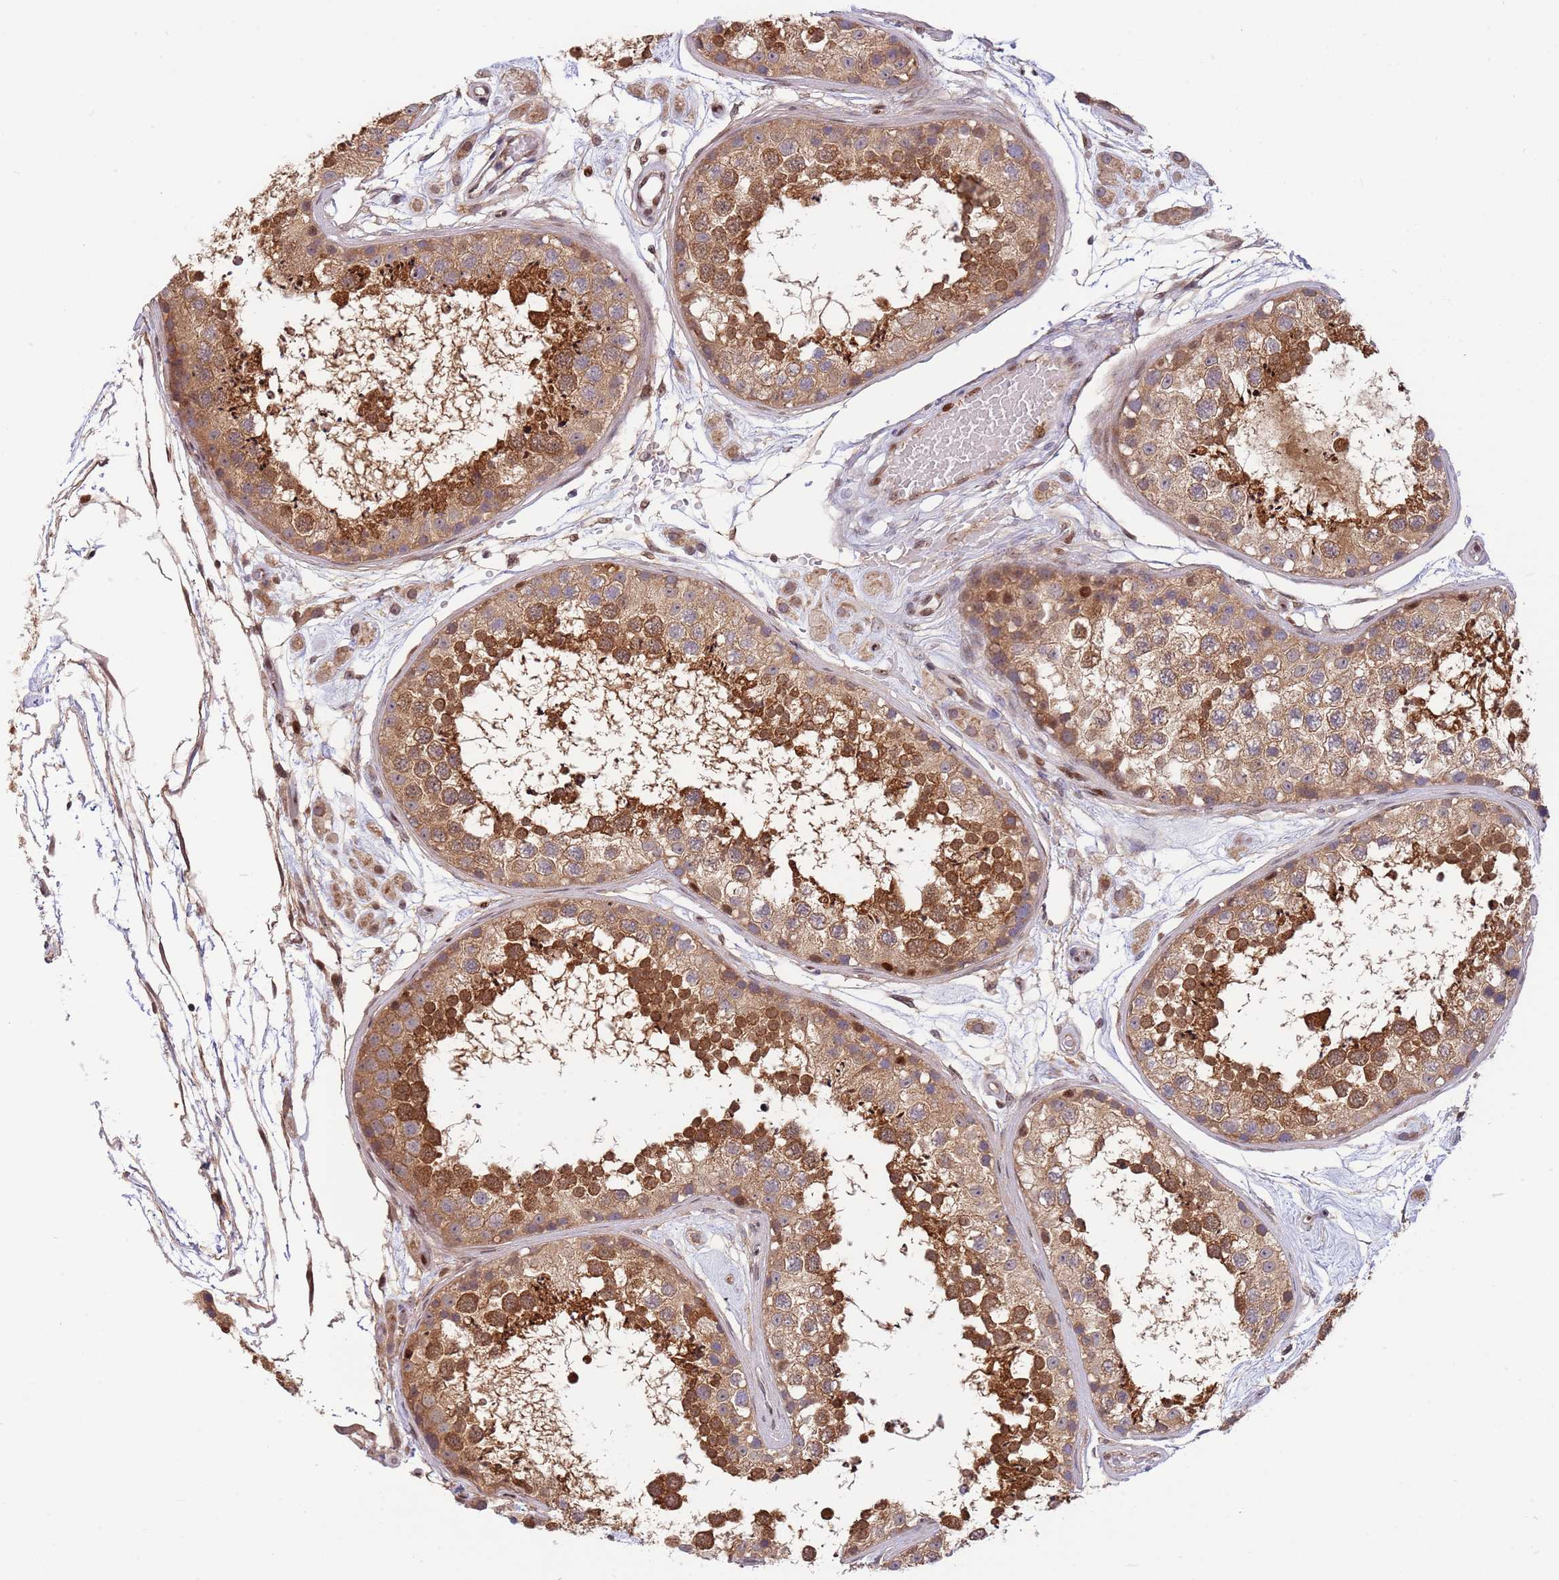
{"staining": {"intensity": "strong", "quantity": "25%-75%", "location": "cytoplasmic/membranous,nuclear"}, "tissue": "testis", "cell_type": "Cells in seminiferous ducts", "image_type": "normal", "snomed": [{"axis": "morphology", "description": "Normal tissue, NOS"}, {"axis": "topography", "description": "Testis"}], "caption": "This is a photomicrograph of immunohistochemistry staining of unremarkable testis, which shows strong staining in the cytoplasmic/membranous,nuclear of cells in seminiferous ducts.", "gene": "TBX10", "patient": {"sex": "male", "age": 25}}